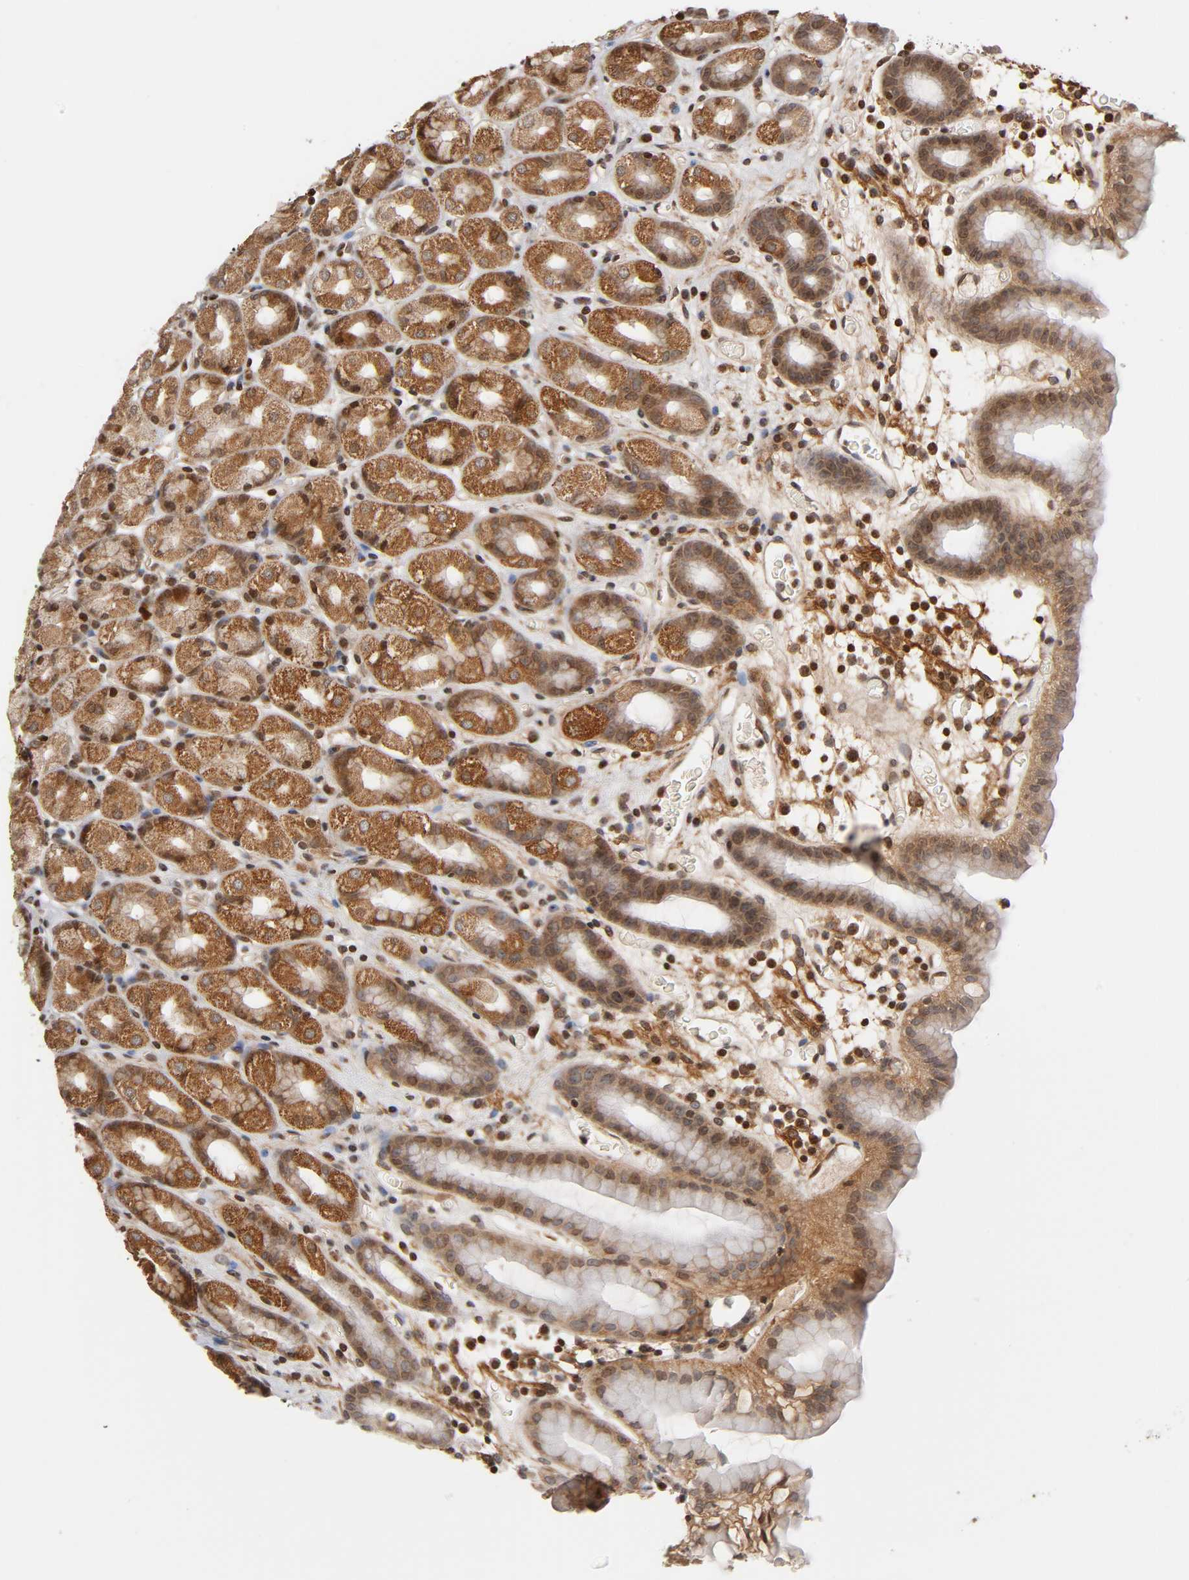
{"staining": {"intensity": "moderate", "quantity": "25%-75%", "location": "cytoplasmic/membranous"}, "tissue": "stomach", "cell_type": "Glandular cells", "image_type": "normal", "snomed": [{"axis": "morphology", "description": "Normal tissue, NOS"}, {"axis": "topography", "description": "Stomach, upper"}], "caption": "Protein staining by immunohistochemistry displays moderate cytoplasmic/membranous staining in about 25%-75% of glandular cells in unremarkable stomach.", "gene": "ITGAV", "patient": {"sex": "male", "age": 68}}